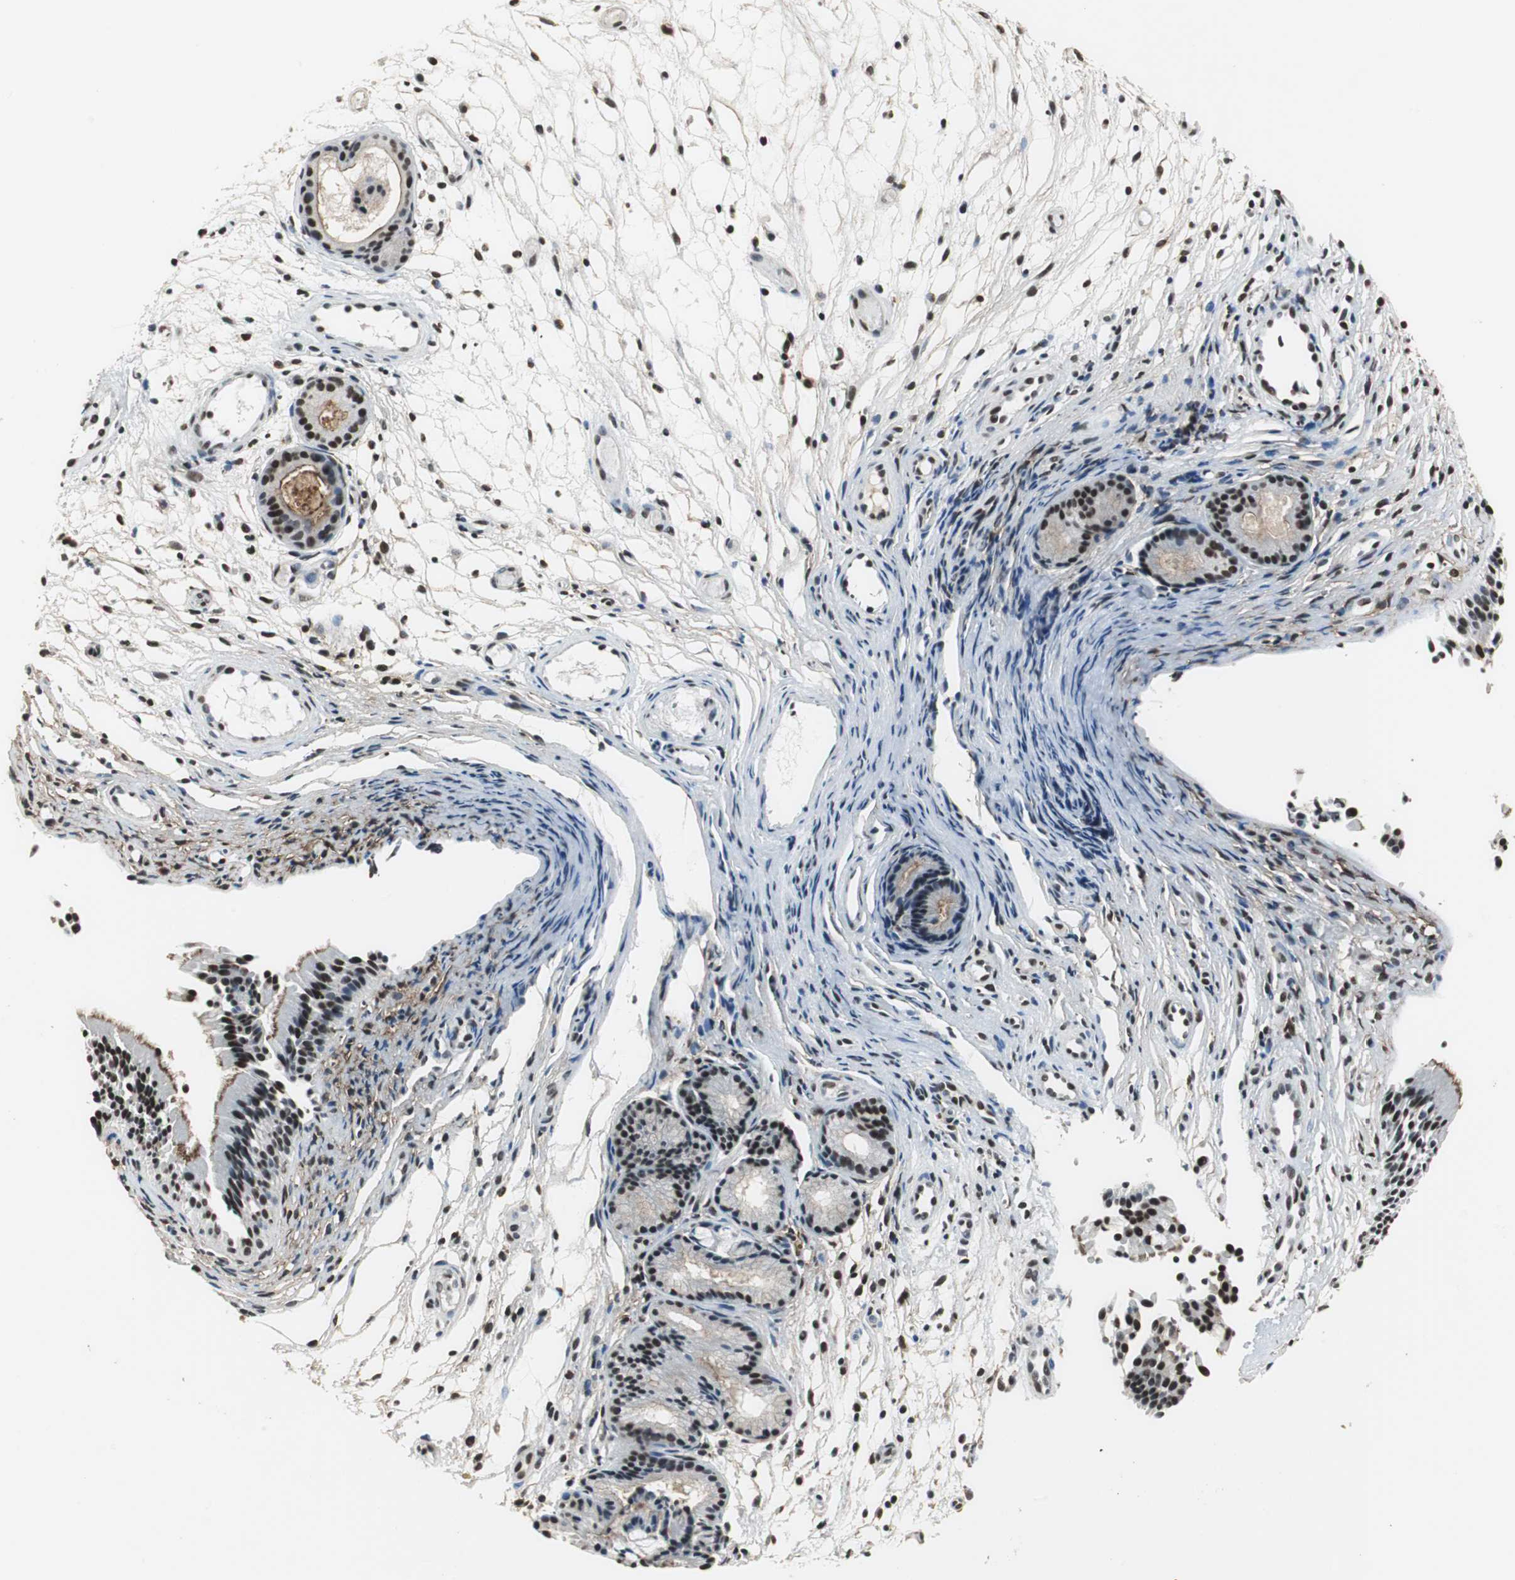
{"staining": {"intensity": "strong", "quantity": ">75%", "location": "cytoplasmic/membranous,nuclear"}, "tissue": "nasopharynx", "cell_type": "Respiratory epithelial cells", "image_type": "normal", "snomed": [{"axis": "morphology", "description": "Normal tissue, NOS"}, {"axis": "topography", "description": "Nasopharynx"}], "caption": "Nasopharynx stained for a protein displays strong cytoplasmic/membranous,nuclear positivity in respiratory epithelial cells.", "gene": "MKX", "patient": {"sex": "female", "age": 54}}